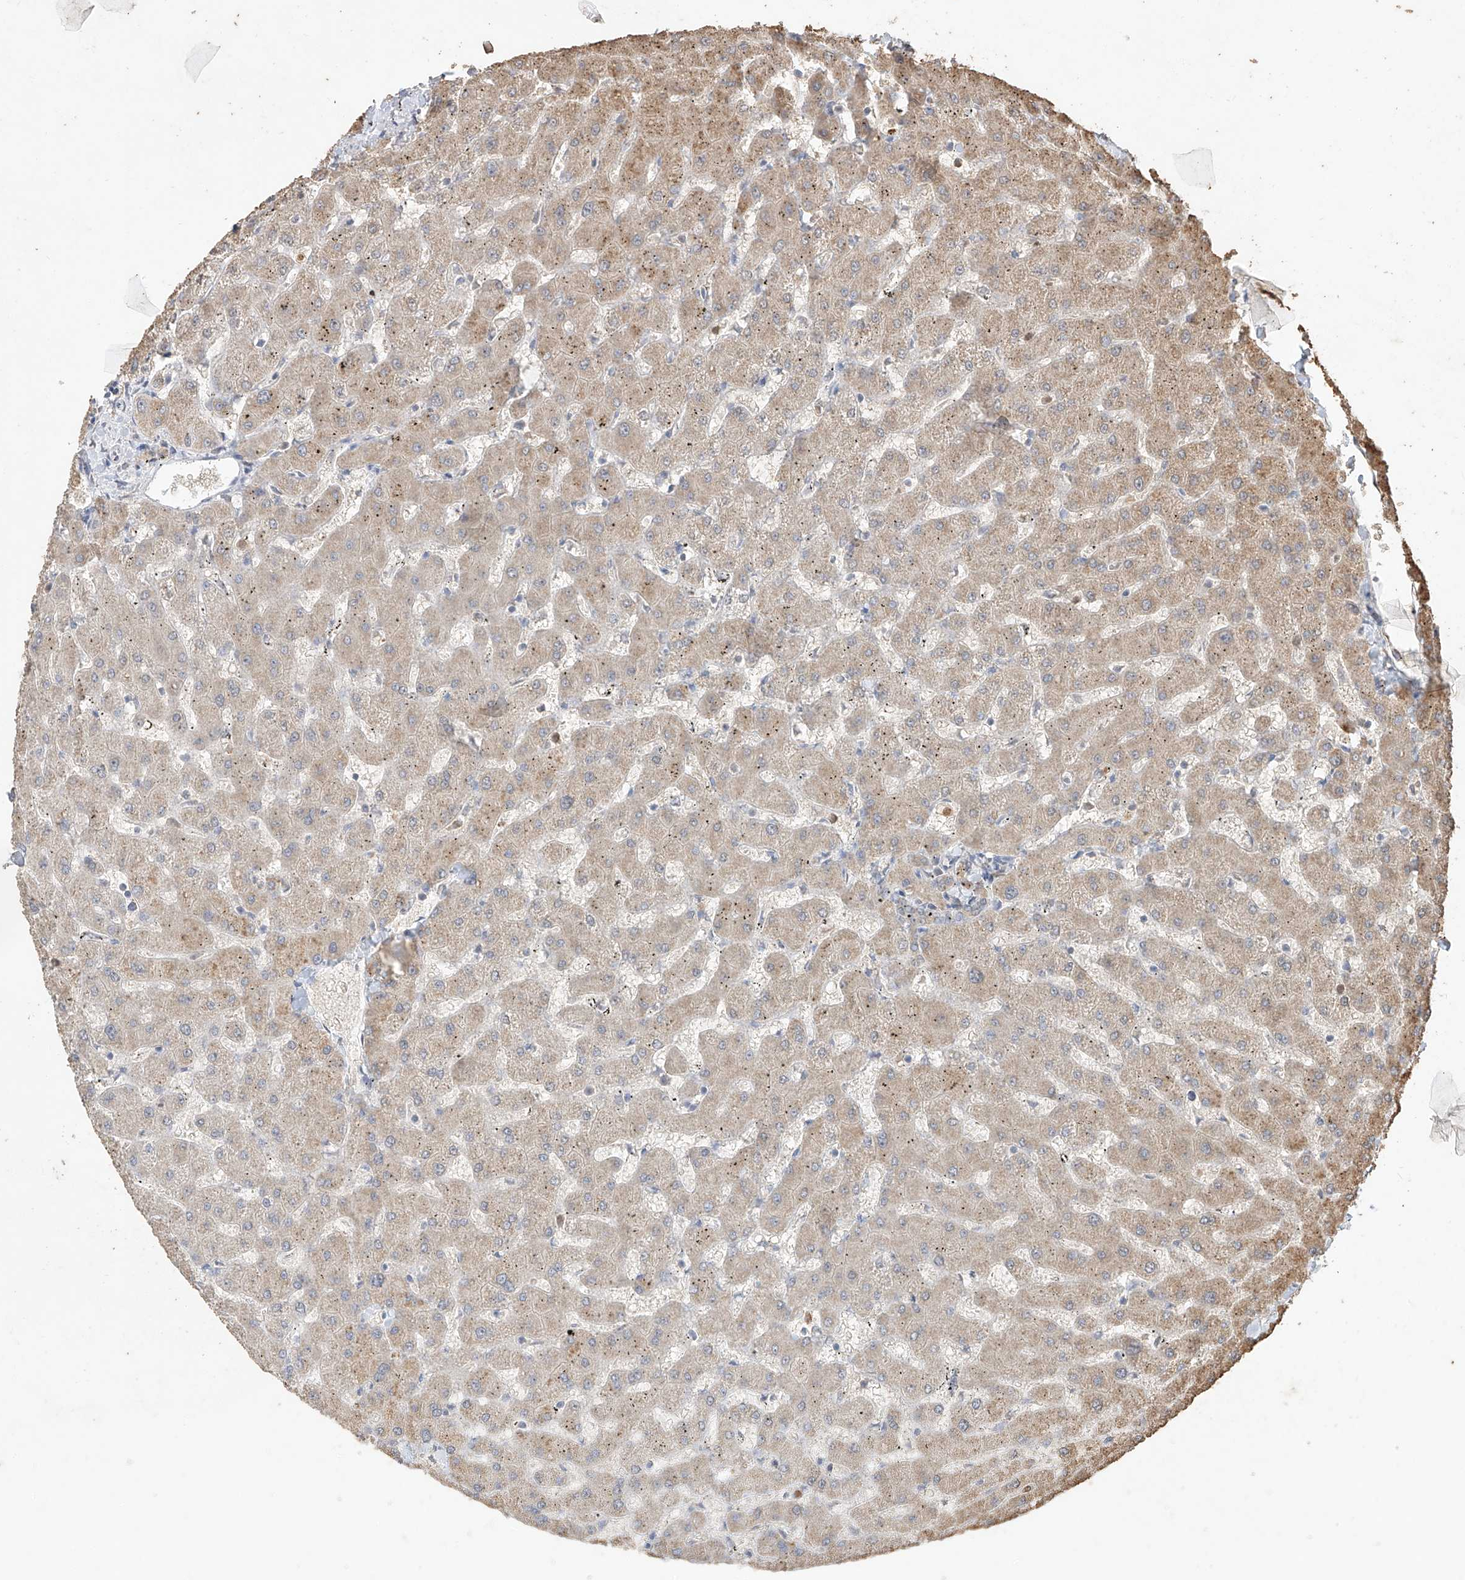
{"staining": {"intensity": "moderate", "quantity": ">75%", "location": "cytoplasmic/membranous"}, "tissue": "liver", "cell_type": "Cholangiocytes", "image_type": "normal", "snomed": [{"axis": "morphology", "description": "Normal tissue, NOS"}, {"axis": "topography", "description": "Liver"}], "caption": "Cholangiocytes show medium levels of moderate cytoplasmic/membranous expression in approximately >75% of cells in normal human liver.", "gene": "ELOVL1", "patient": {"sex": "female", "age": 63}}